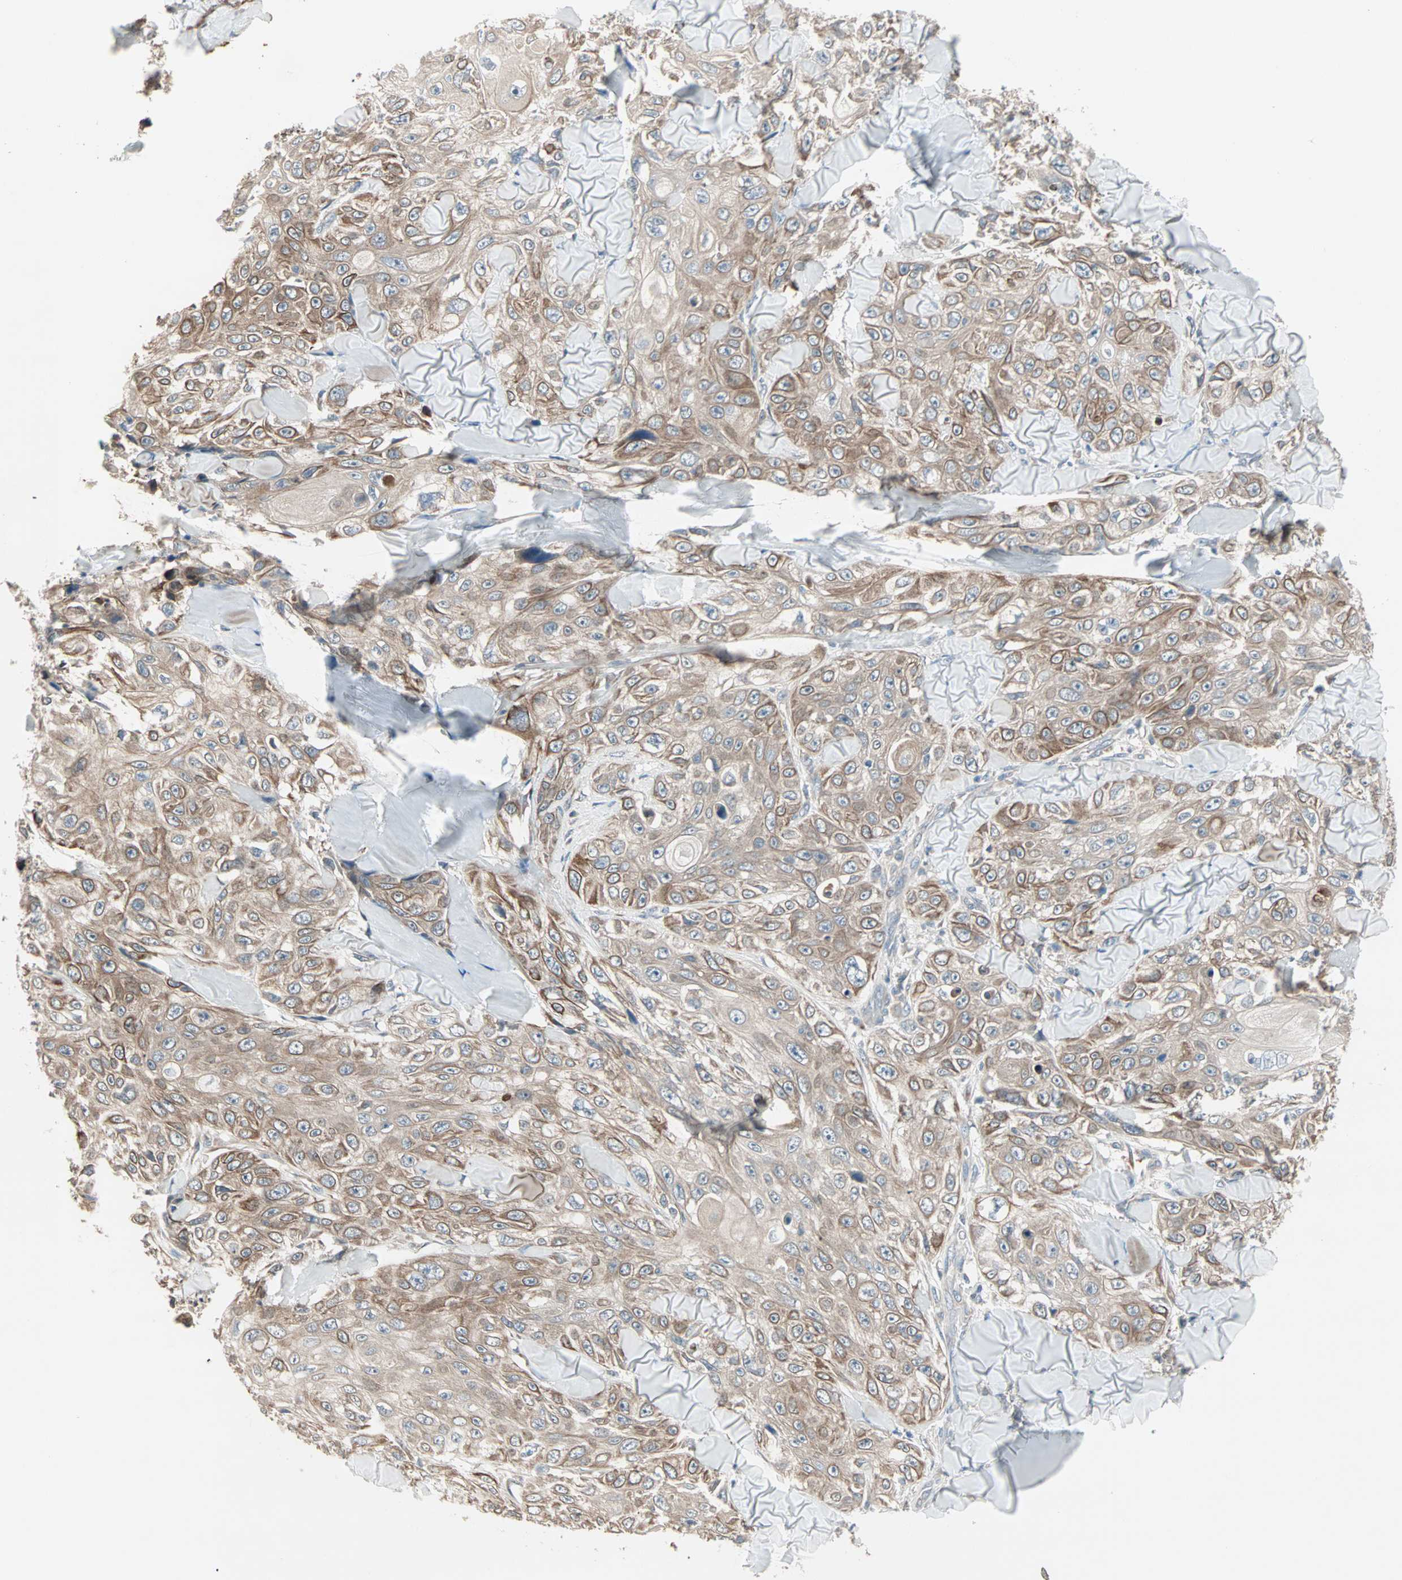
{"staining": {"intensity": "moderate", "quantity": ">75%", "location": "cytoplasmic/membranous"}, "tissue": "skin cancer", "cell_type": "Tumor cells", "image_type": "cancer", "snomed": [{"axis": "morphology", "description": "Squamous cell carcinoma, NOS"}, {"axis": "topography", "description": "Skin"}], "caption": "Skin cancer (squamous cell carcinoma) was stained to show a protein in brown. There is medium levels of moderate cytoplasmic/membranous positivity in approximately >75% of tumor cells.", "gene": "ZFP36", "patient": {"sex": "male", "age": 86}}